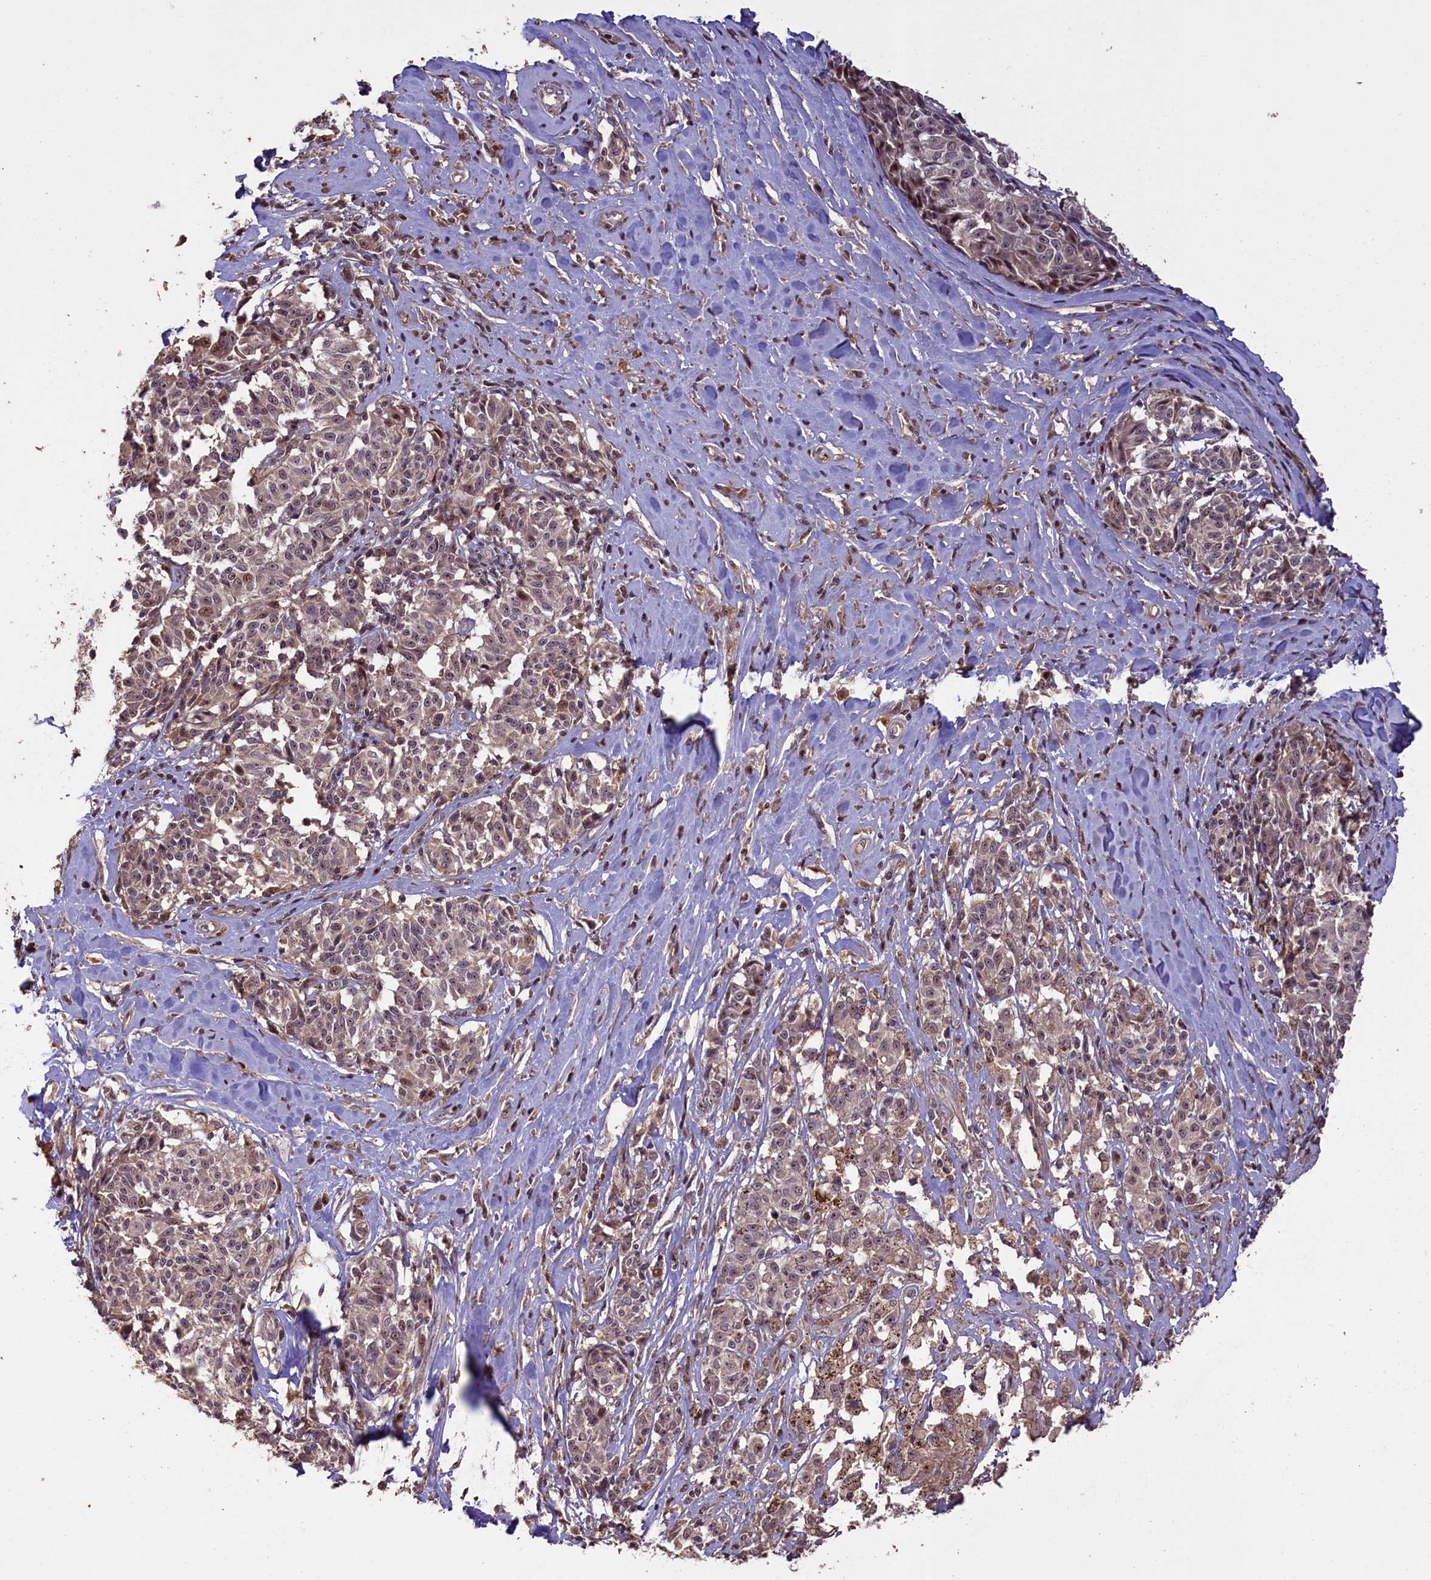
{"staining": {"intensity": "weak", "quantity": "25%-75%", "location": "cytoplasmic/membranous,nuclear"}, "tissue": "melanoma", "cell_type": "Tumor cells", "image_type": "cancer", "snomed": [{"axis": "morphology", "description": "Malignant melanoma, NOS"}, {"axis": "topography", "description": "Skin"}], "caption": "Immunohistochemical staining of human malignant melanoma shows low levels of weak cytoplasmic/membranous and nuclear protein positivity in about 25%-75% of tumor cells. Using DAB (brown) and hematoxylin (blue) stains, captured at high magnification using brightfield microscopy.", "gene": "FUZ", "patient": {"sex": "female", "age": 72}}